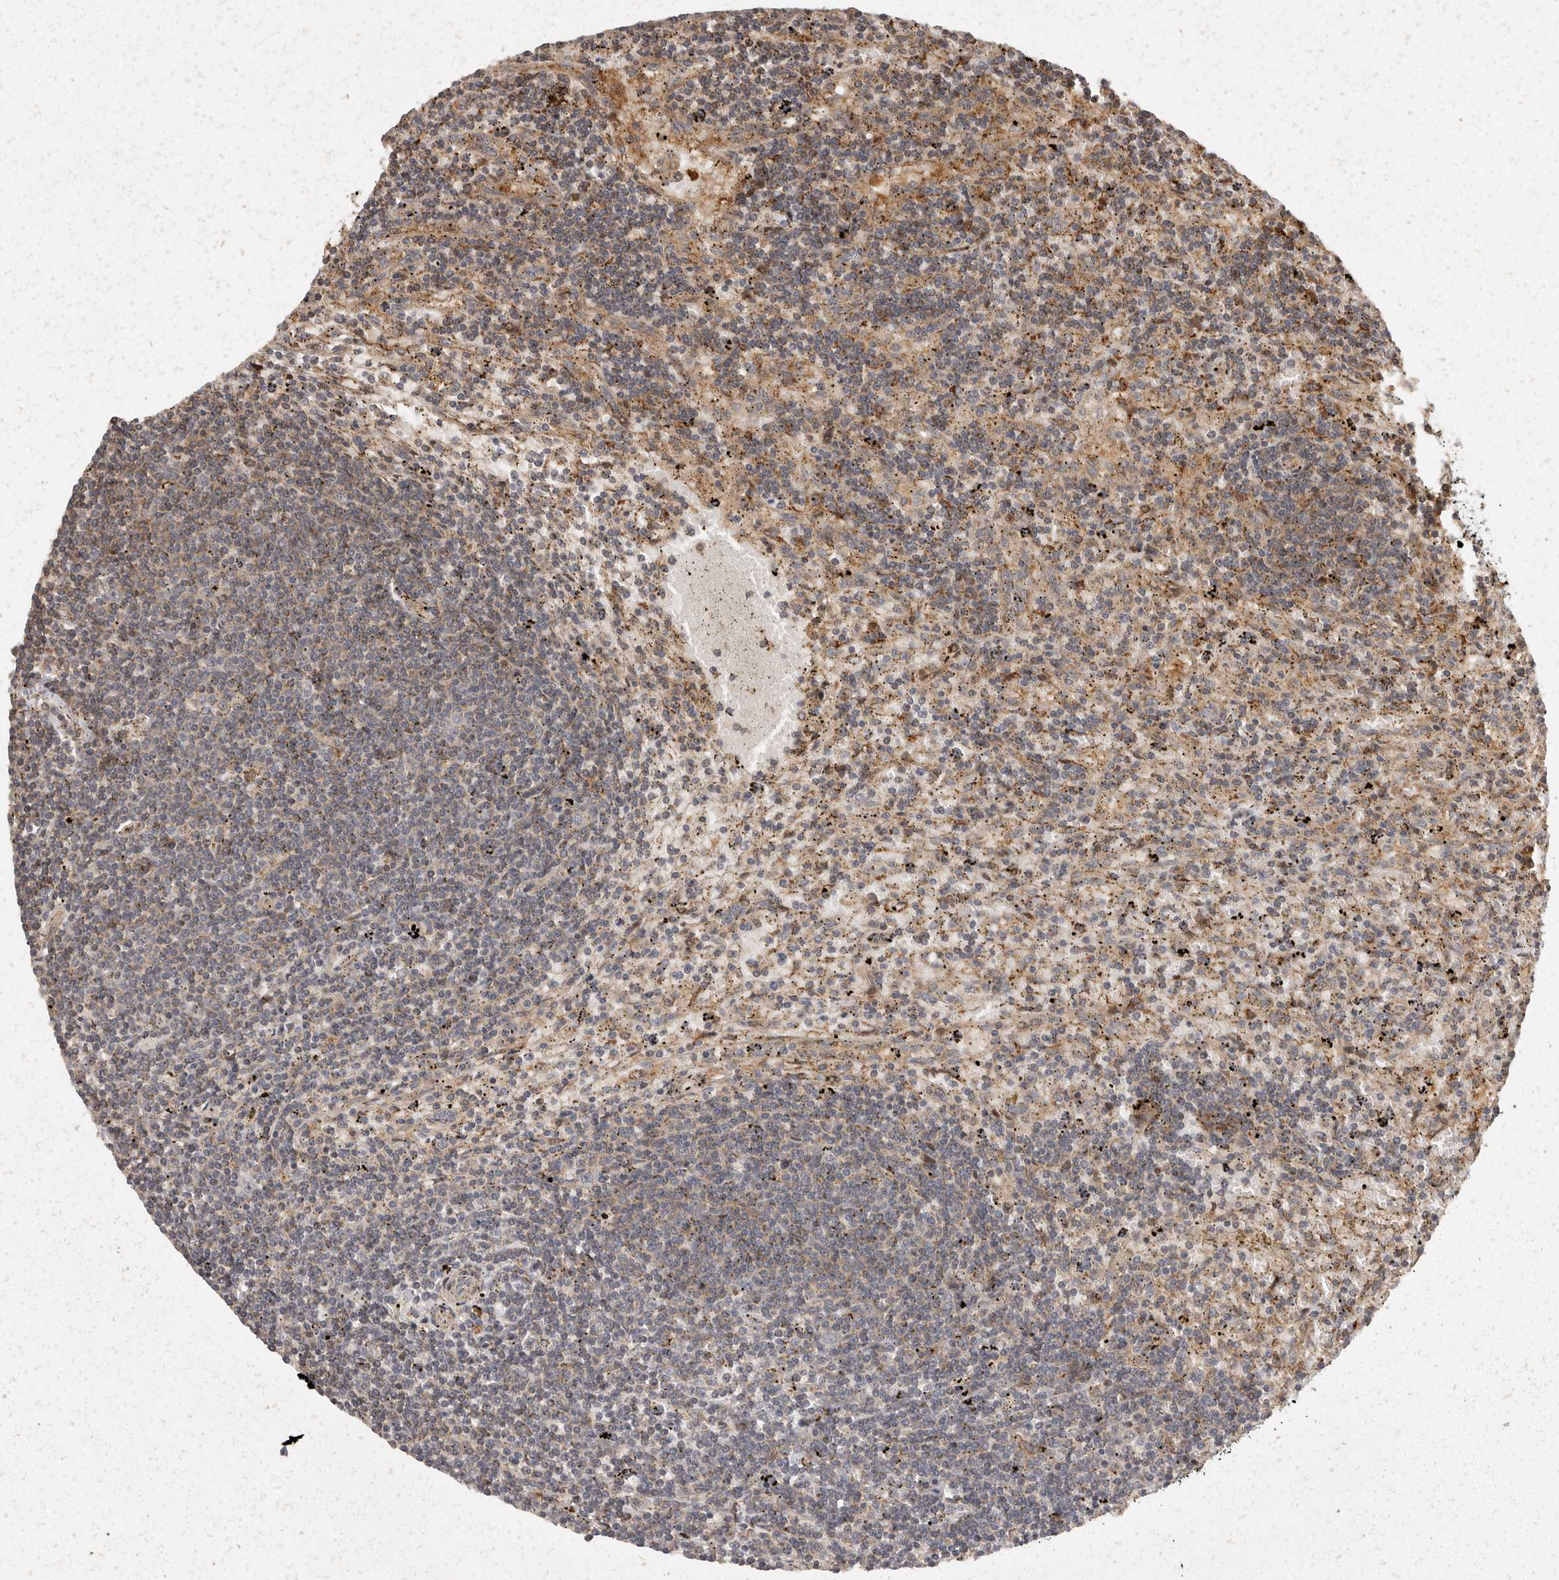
{"staining": {"intensity": "weak", "quantity": "25%-75%", "location": "cytoplasmic/membranous"}, "tissue": "lymphoma", "cell_type": "Tumor cells", "image_type": "cancer", "snomed": [{"axis": "morphology", "description": "Malignant lymphoma, non-Hodgkin's type, Low grade"}, {"axis": "topography", "description": "Spleen"}], "caption": "Approximately 25%-75% of tumor cells in lymphoma show weak cytoplasmic/membranous protein expression as visualized by brown immunohistochemical staining.", "gene": "SWT1", "patient": {"sex": "male", "age": 76}}